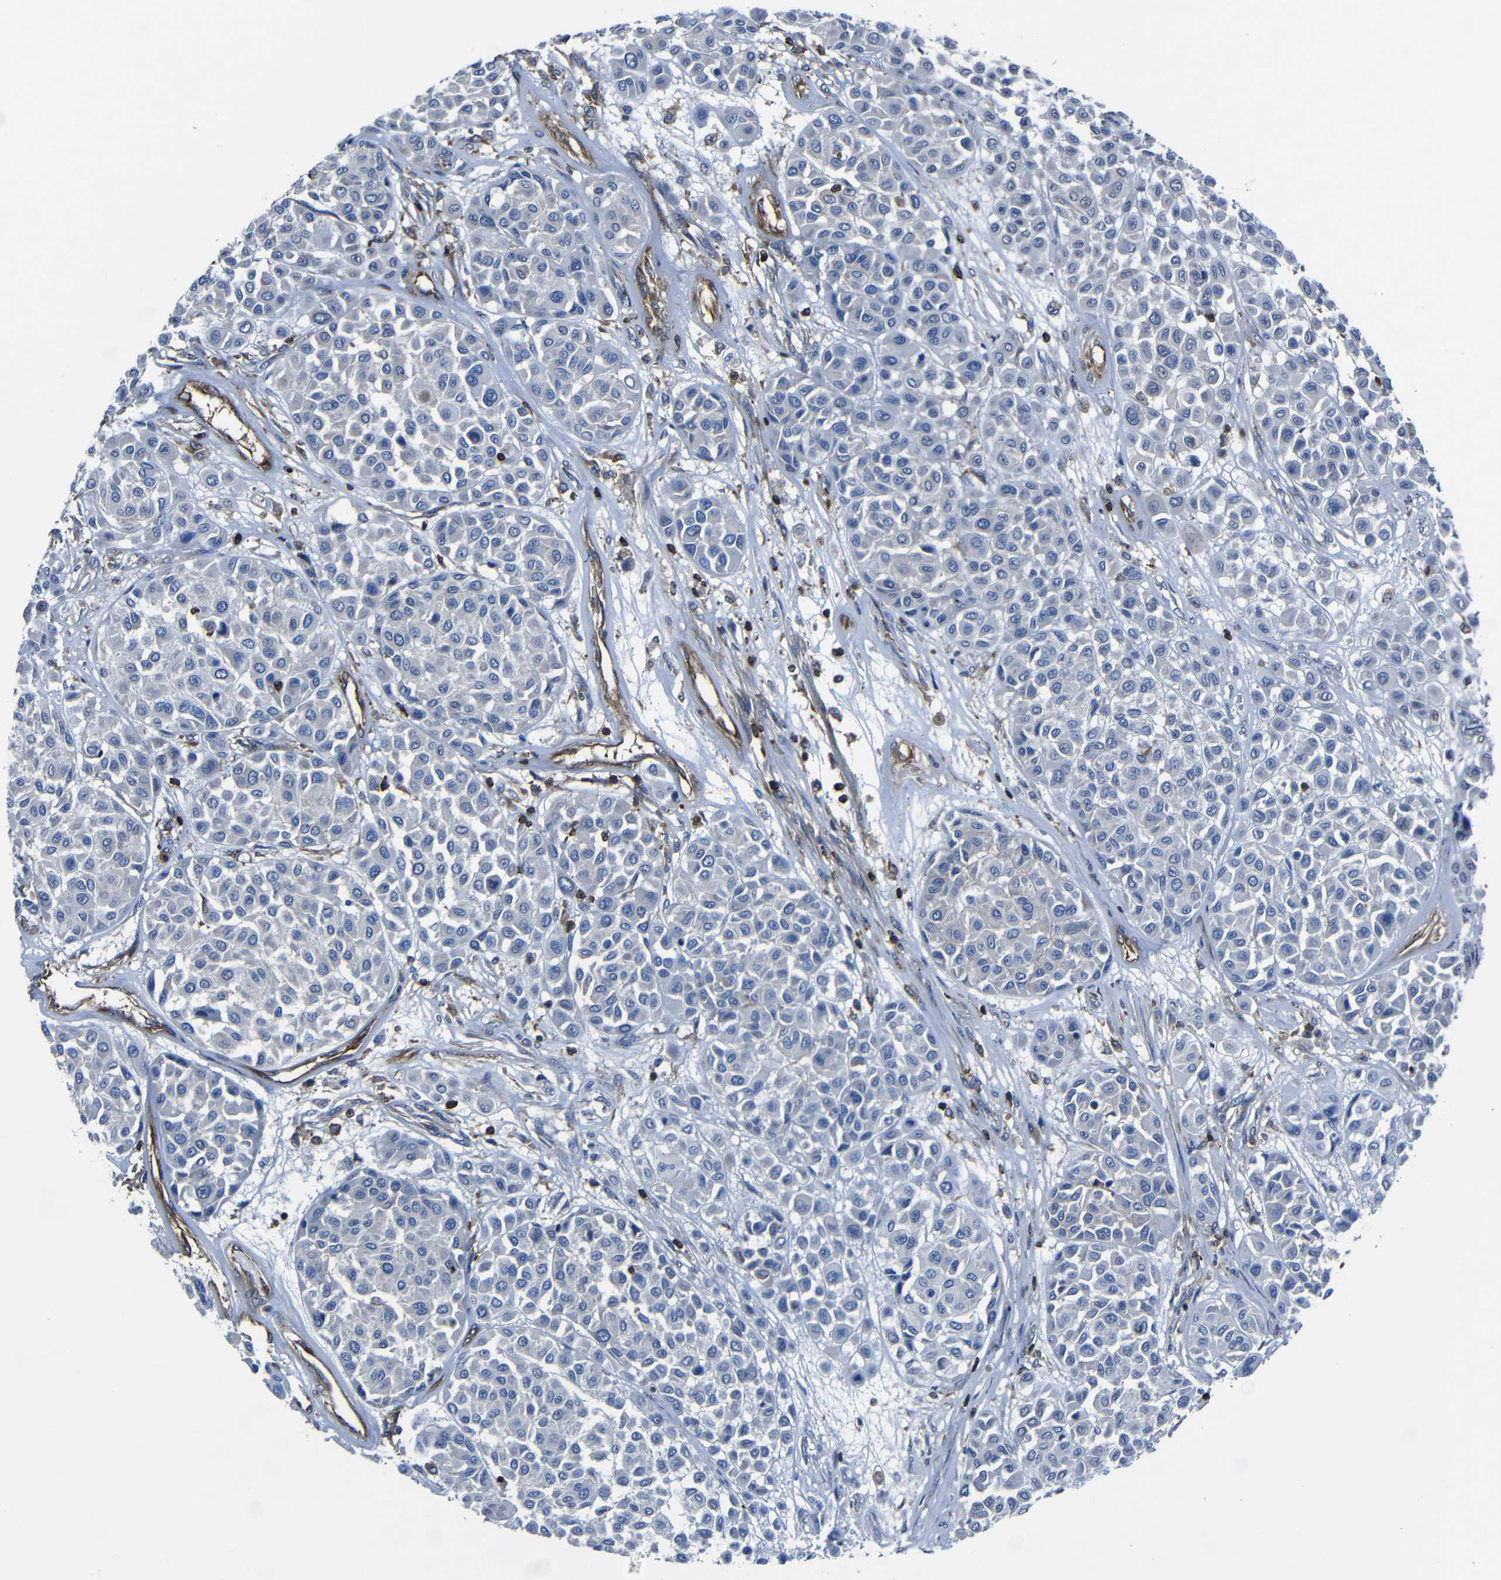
{"staining": {"intensity": "negative", "quantity": "none", "location": "none"}, "tissue": "melanoma", "cell_type": "Tumor cells", "image_type": "cancer", "snomed": [{"axis": "morphology", "description": "Malignant melanoma, Metastatic site"}, {"axis": "topography", "description": "Soft tissue"}], "caption": "Malignant melanoma (metastatic site) stained for a protein using immunohistochemistry (IHC) demonstrates no expression tumor cells.", "gene": "ARHGEF1", "patient": {"sex": "male", "age": 41}}